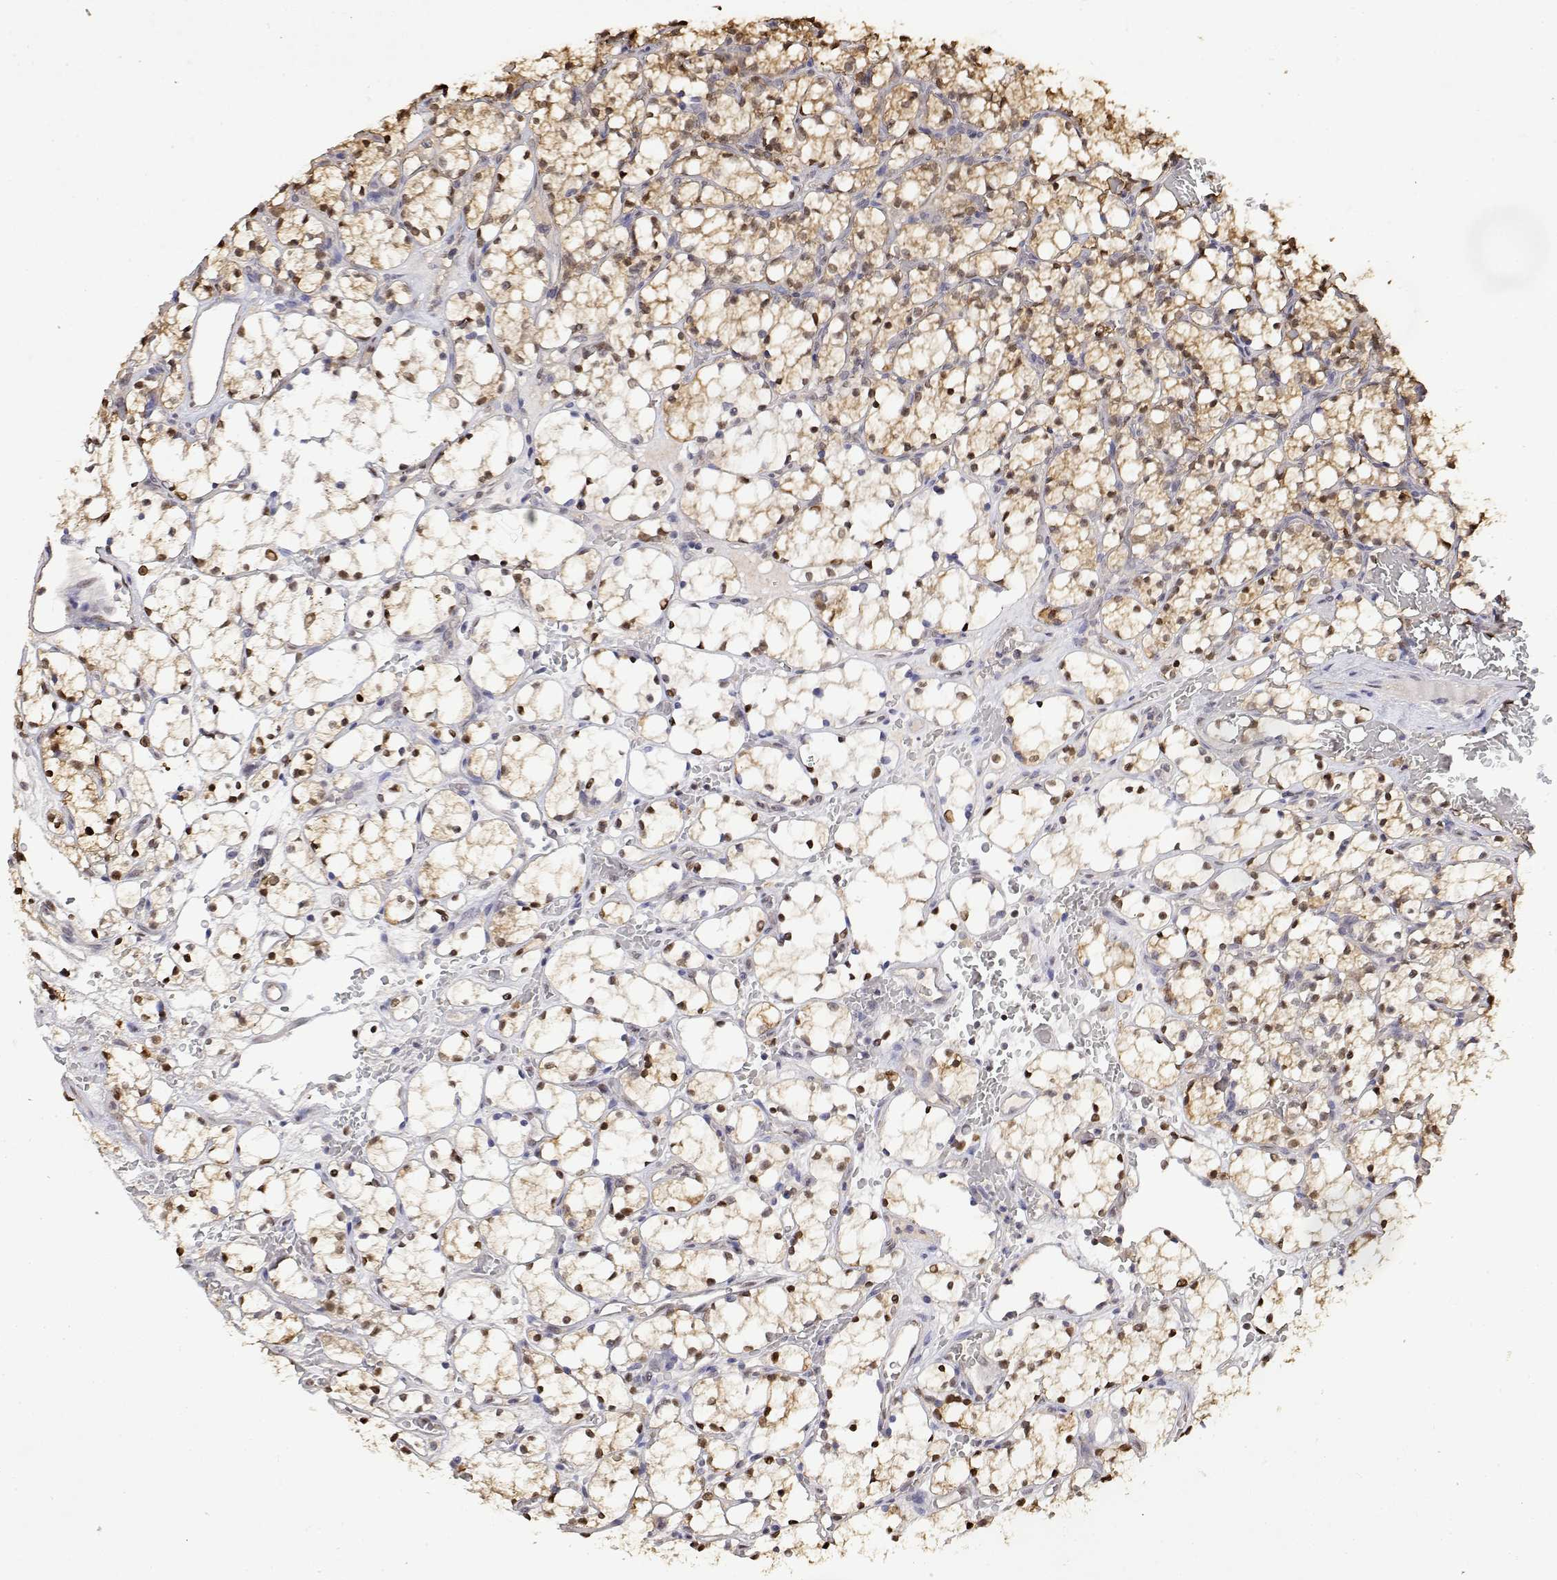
{"staining": {"intensity": "moderate", "quantity": "25%-75%", "location": "cytoplasmic/membranous,nuclear"}, "tissue": "renal cancer", "cell_type": "Tumor cells", "image_type": "cancer", "snomed": [{"axis": "morphology", "description": "Adenocarcinoma, NOS"}, {"axis": "topography", "description": "Kidney"}], "caption": "Renal cancer stained with DAB IHC demonstrates medium levels of moderate cytoplasmic/membranous and nuclear positivity in approximately 25%-75% of tumor cells.", "gene": "TPI1", "patient": {"sex": "female", "age": 69}}